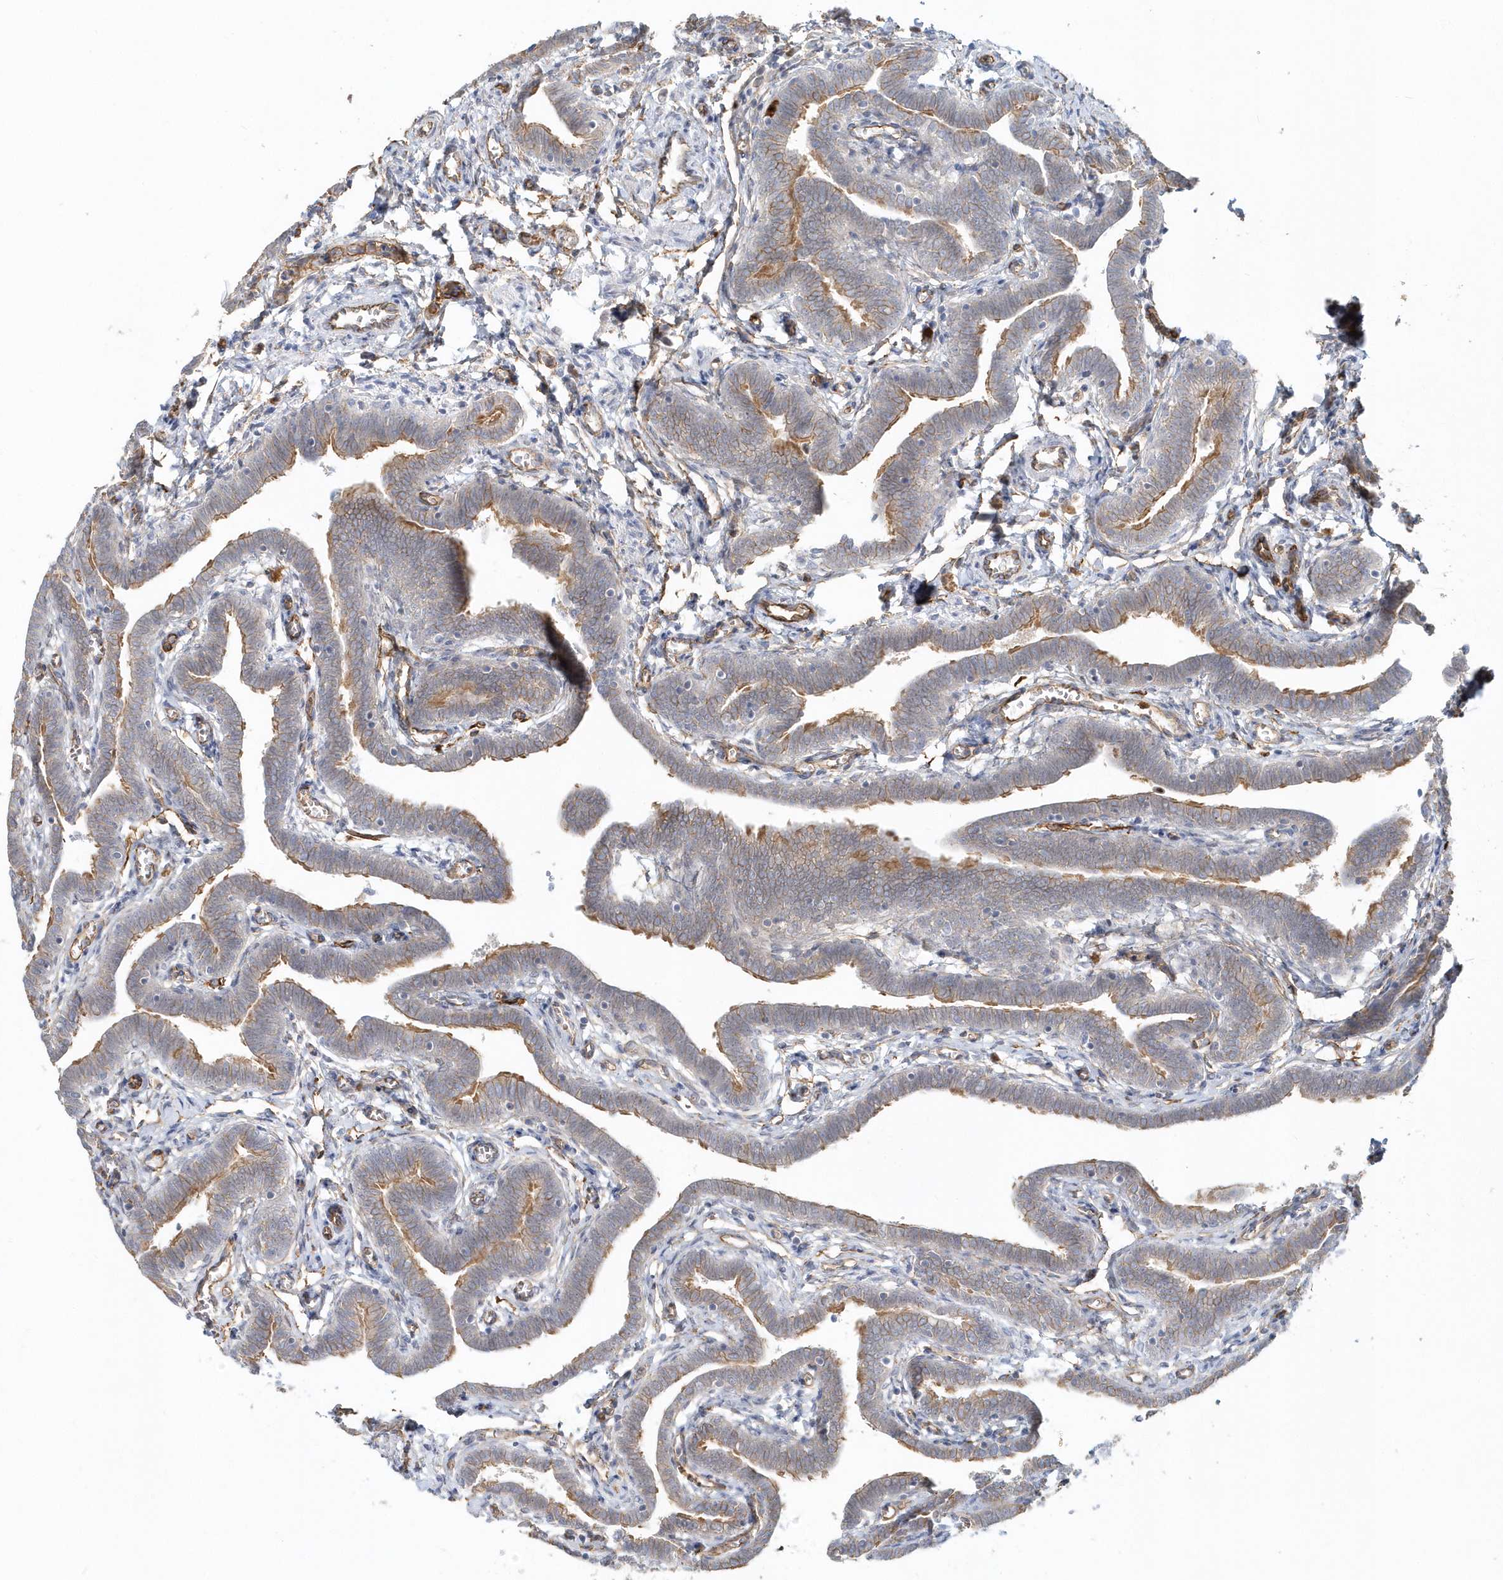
{"staining": {"intensity": "strong", "quantity": "25%-75%", "location": "cytoplasmic/membranous"}, "tissue": "fallopian tube", "cell_type": "Glandular cells", "image_type": "normal", "snomed": [{"axis": "morphology", "description": "Normal tissue, NOS"}, {"axis": "topography", "description": "Fallopian tube"}], "caption": "IHC (DAB) staining of normal fallopian tube shows strong cytoplasmic/membranous protein staining in about 25%-75% of glandular cells.", "gene": "DNAH1", "patient": {"sex": "female", "age": 36}}